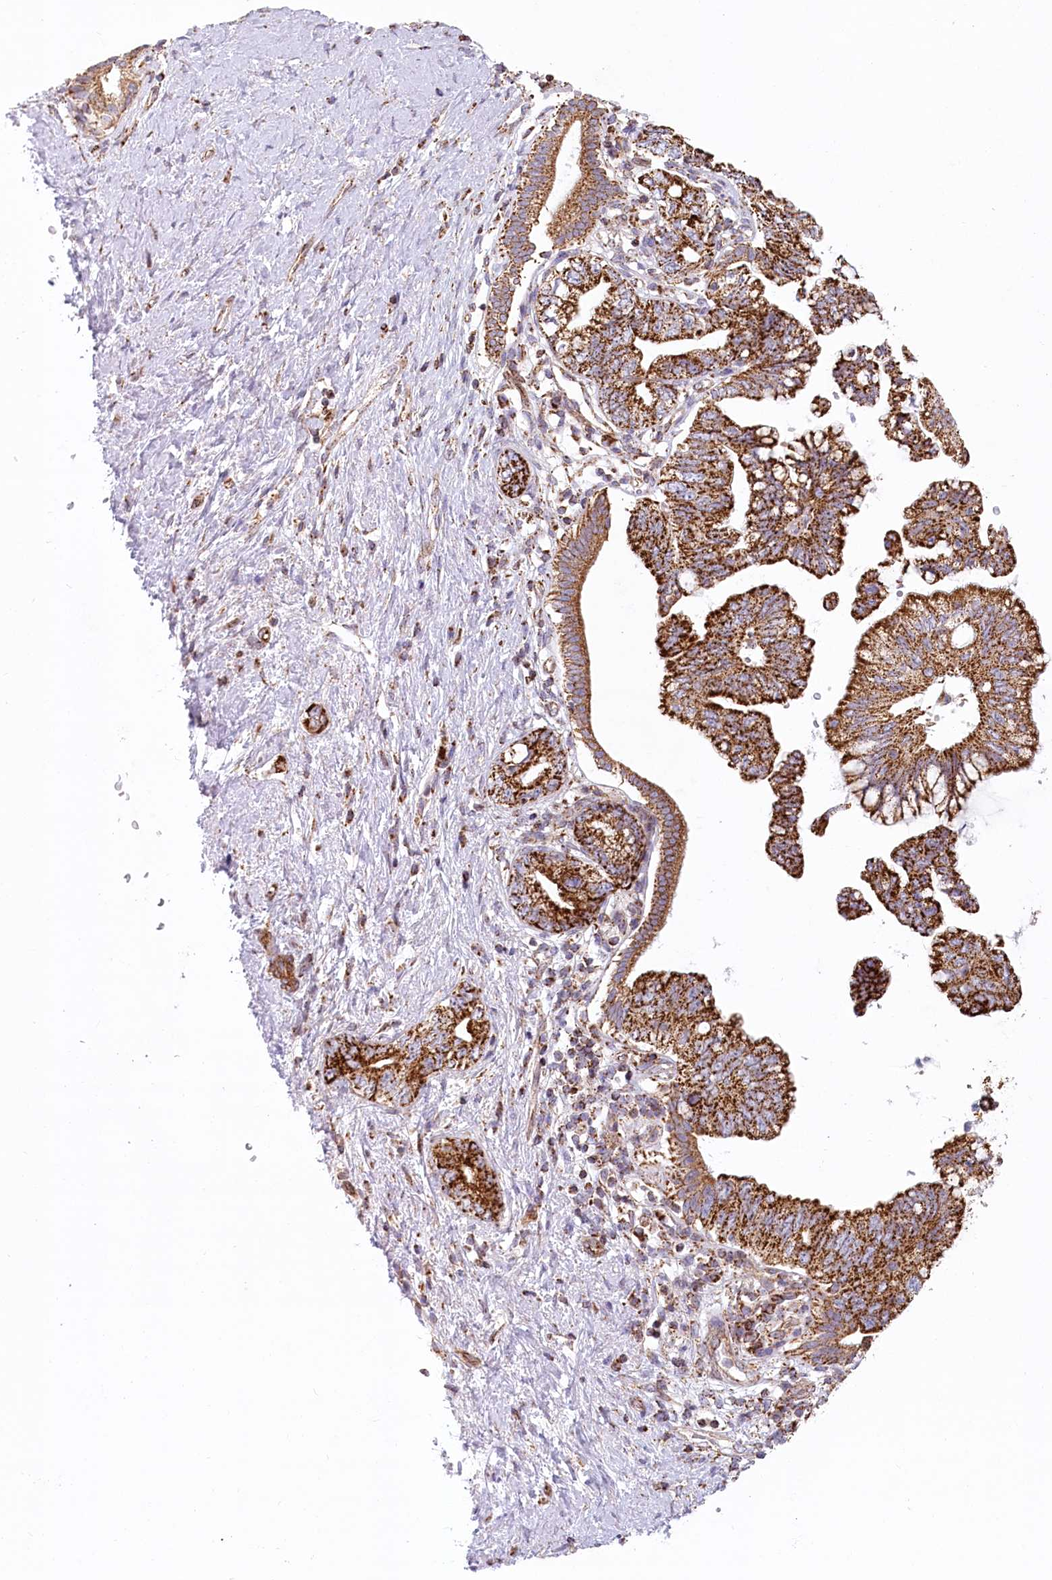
{"staining": {"intensity": "strong", "quantity": ">75%", "location": "cytoplasmic/membranous"}, "tissue": "pancreatic cancer", "cell_type": "Tumor cells", "image_type": "cancer", "snomed": [{"axis": "morphology", "description": "Adenocarcinoma, NOS"}, {"axis": "topography", "description": "Pancreas"}], "caption": "A high amount of strong cytoplasmic/membranous expression is seen in approximately >75% of tumor cells in adenocarcinoma (pancreatic) tissue. The staining was performed using DAB, with brown indicating positive protein expression. Nuclei are stained blue with hematoxylin.", "gene": "UMPS", "patient": {"sex": "female", "age": 73}}